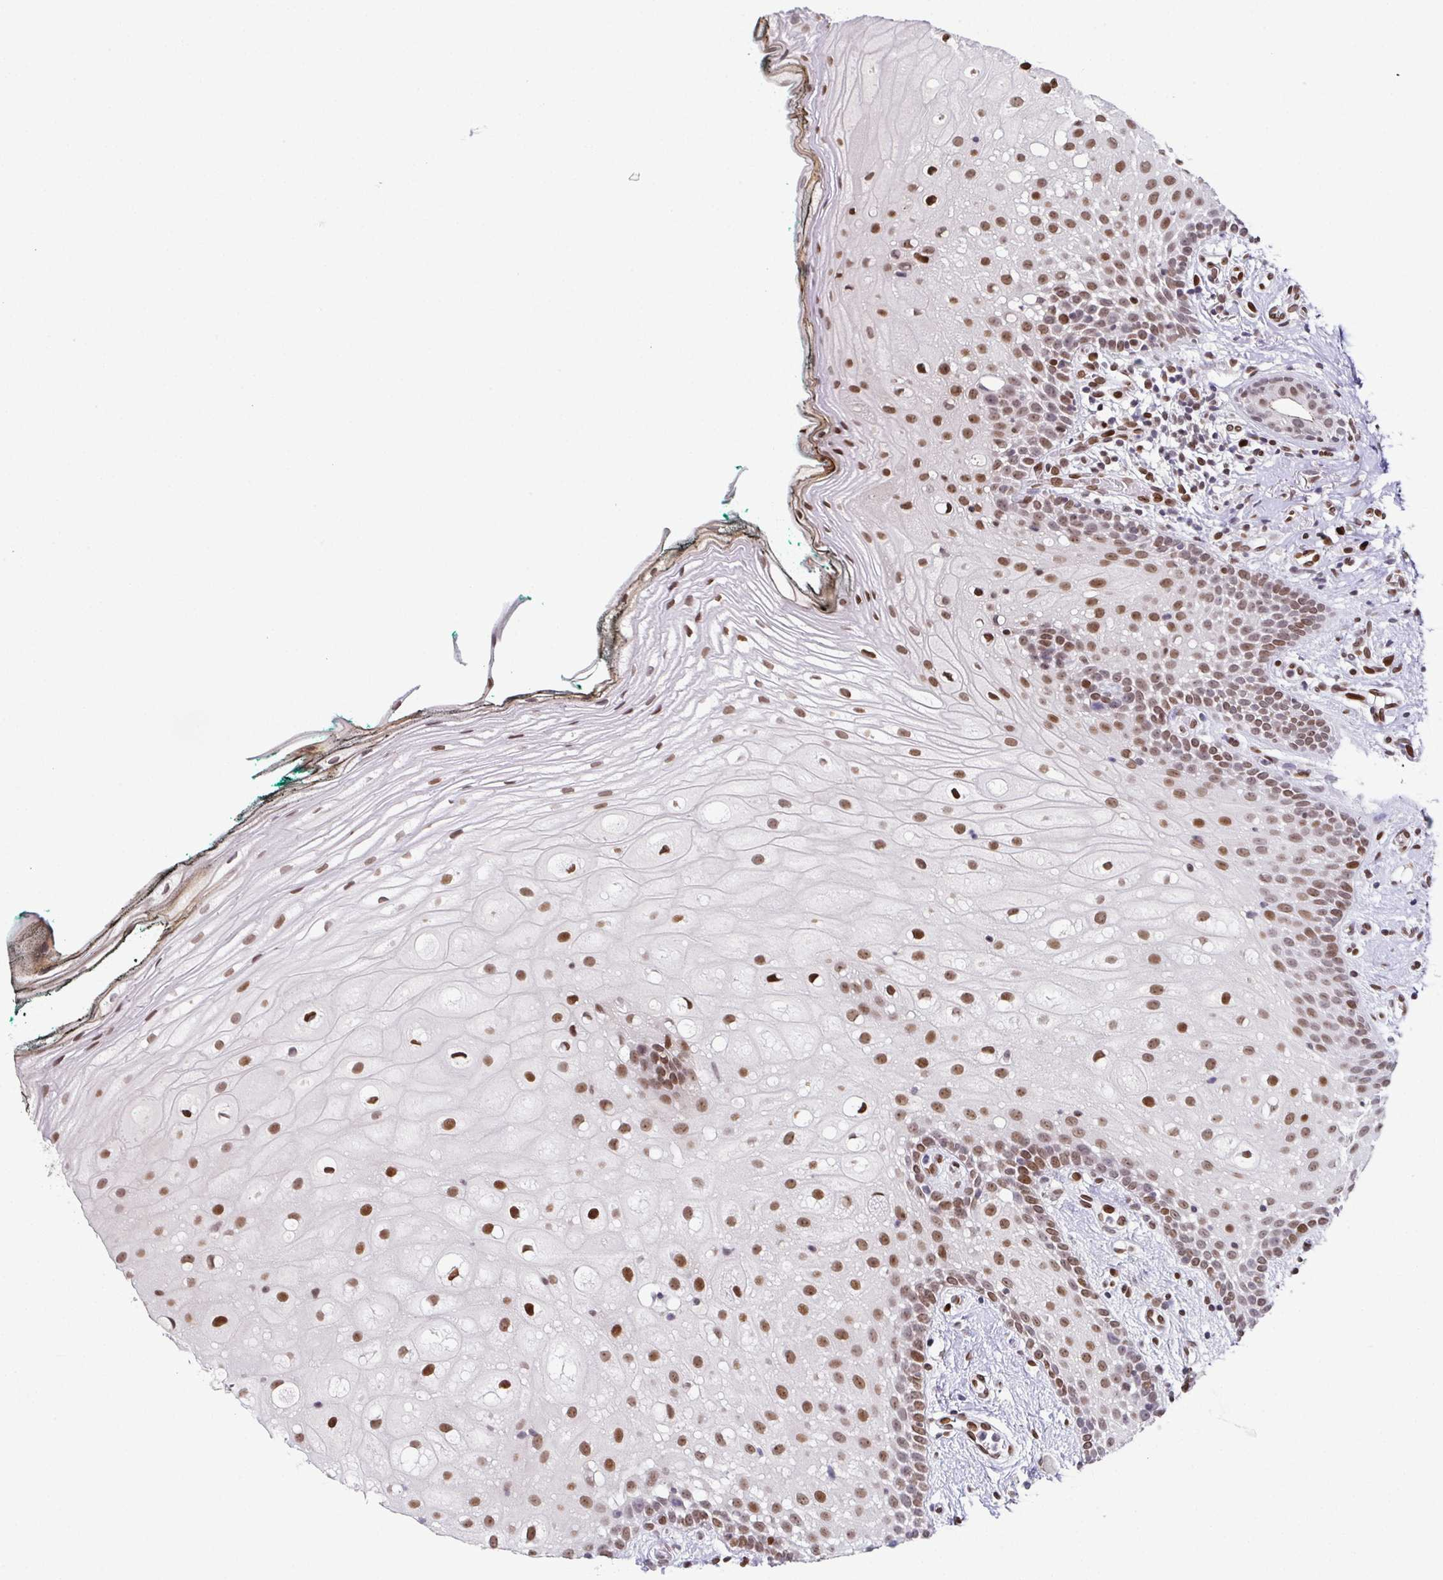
{"staining": {"intensity": "moderate", "quantity": ">75%", "location": "nuclear"}, "tissue": "oral mucosa", "cell_type": "Squamous epithelial cells", "image_type": "normal", "snomed": [{"axis": "morphology", "description": "Normal tissue, NOS"}, {"axis": "topography", "description": "Oral tissue"}], "caption": "IHC of benign oral mucosa shows medium levels of moderate nuclear staining in about >75% of squamous epithelial cells. The staining was performed using DAB to visualize the protein expression in brown, while the nuclei were stained in blue with hematoxylin (Magnification: 20x).", "gene": "RB1", "patient": {"sex": "female", "age": 83}}